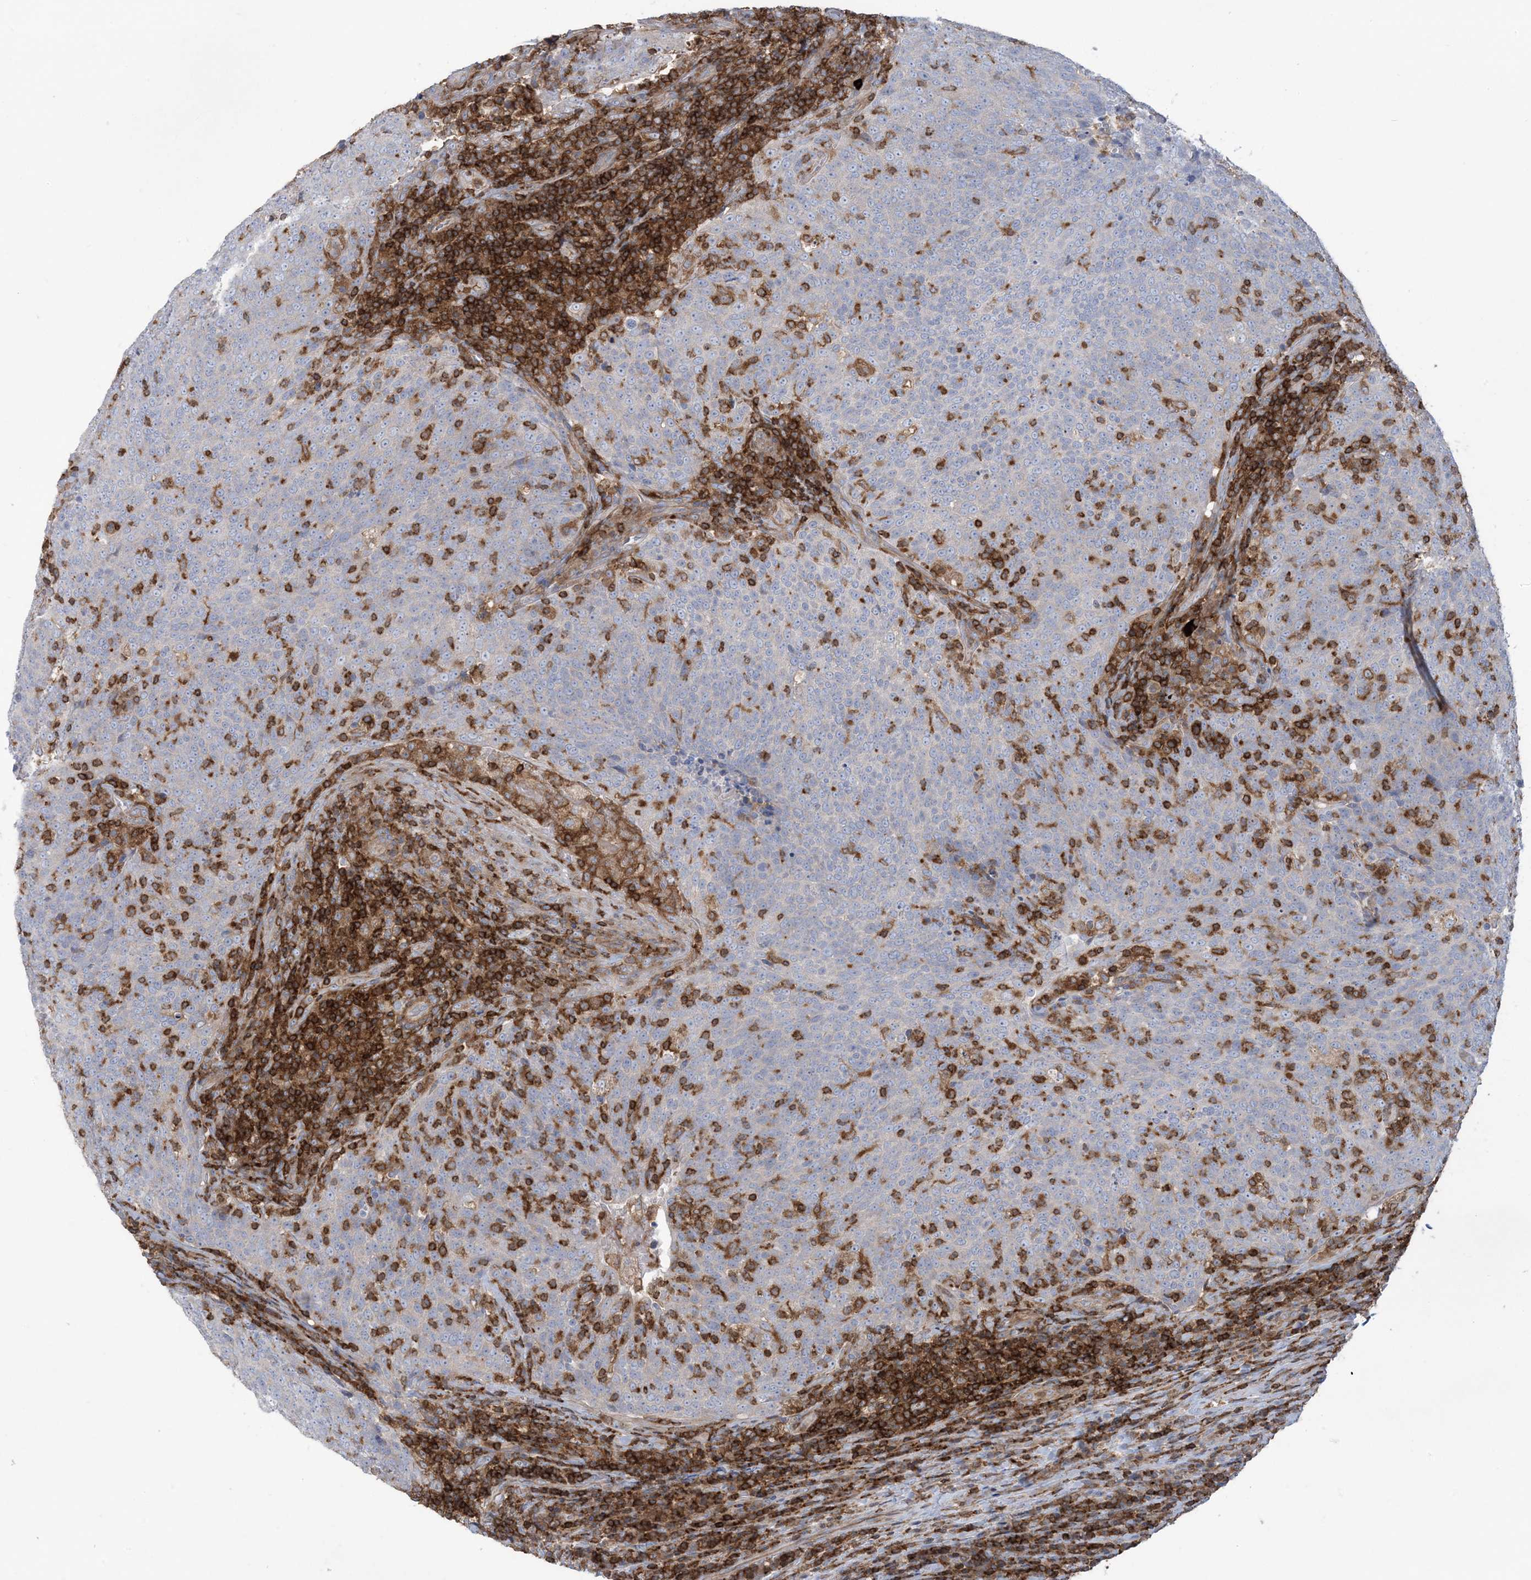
{"staining": {"intensity": "negative", "quantity": "none", "location": "none"}, "tissue": "head and neck cancer", "cell_type": "Tumor cells", "image_type": "cancer", "snomed": [{"axis": "morphology", "description": "Squamous cell carcinoma, NOS"}, {"axis": "morphology", "description": "Squamous cell carcinoma, metastatic, NOS"}, {"axis": "topography", "description": "Lymph node"}, {"axis": "topography", "description": "Head-Neck"}], "caption": "Head and neck cancer stained for a protein using immunohistochemistry reveals no staining tumor cells.", "gene": "ARHGAP30", "patient": {"sex": "male", "age": 62}}